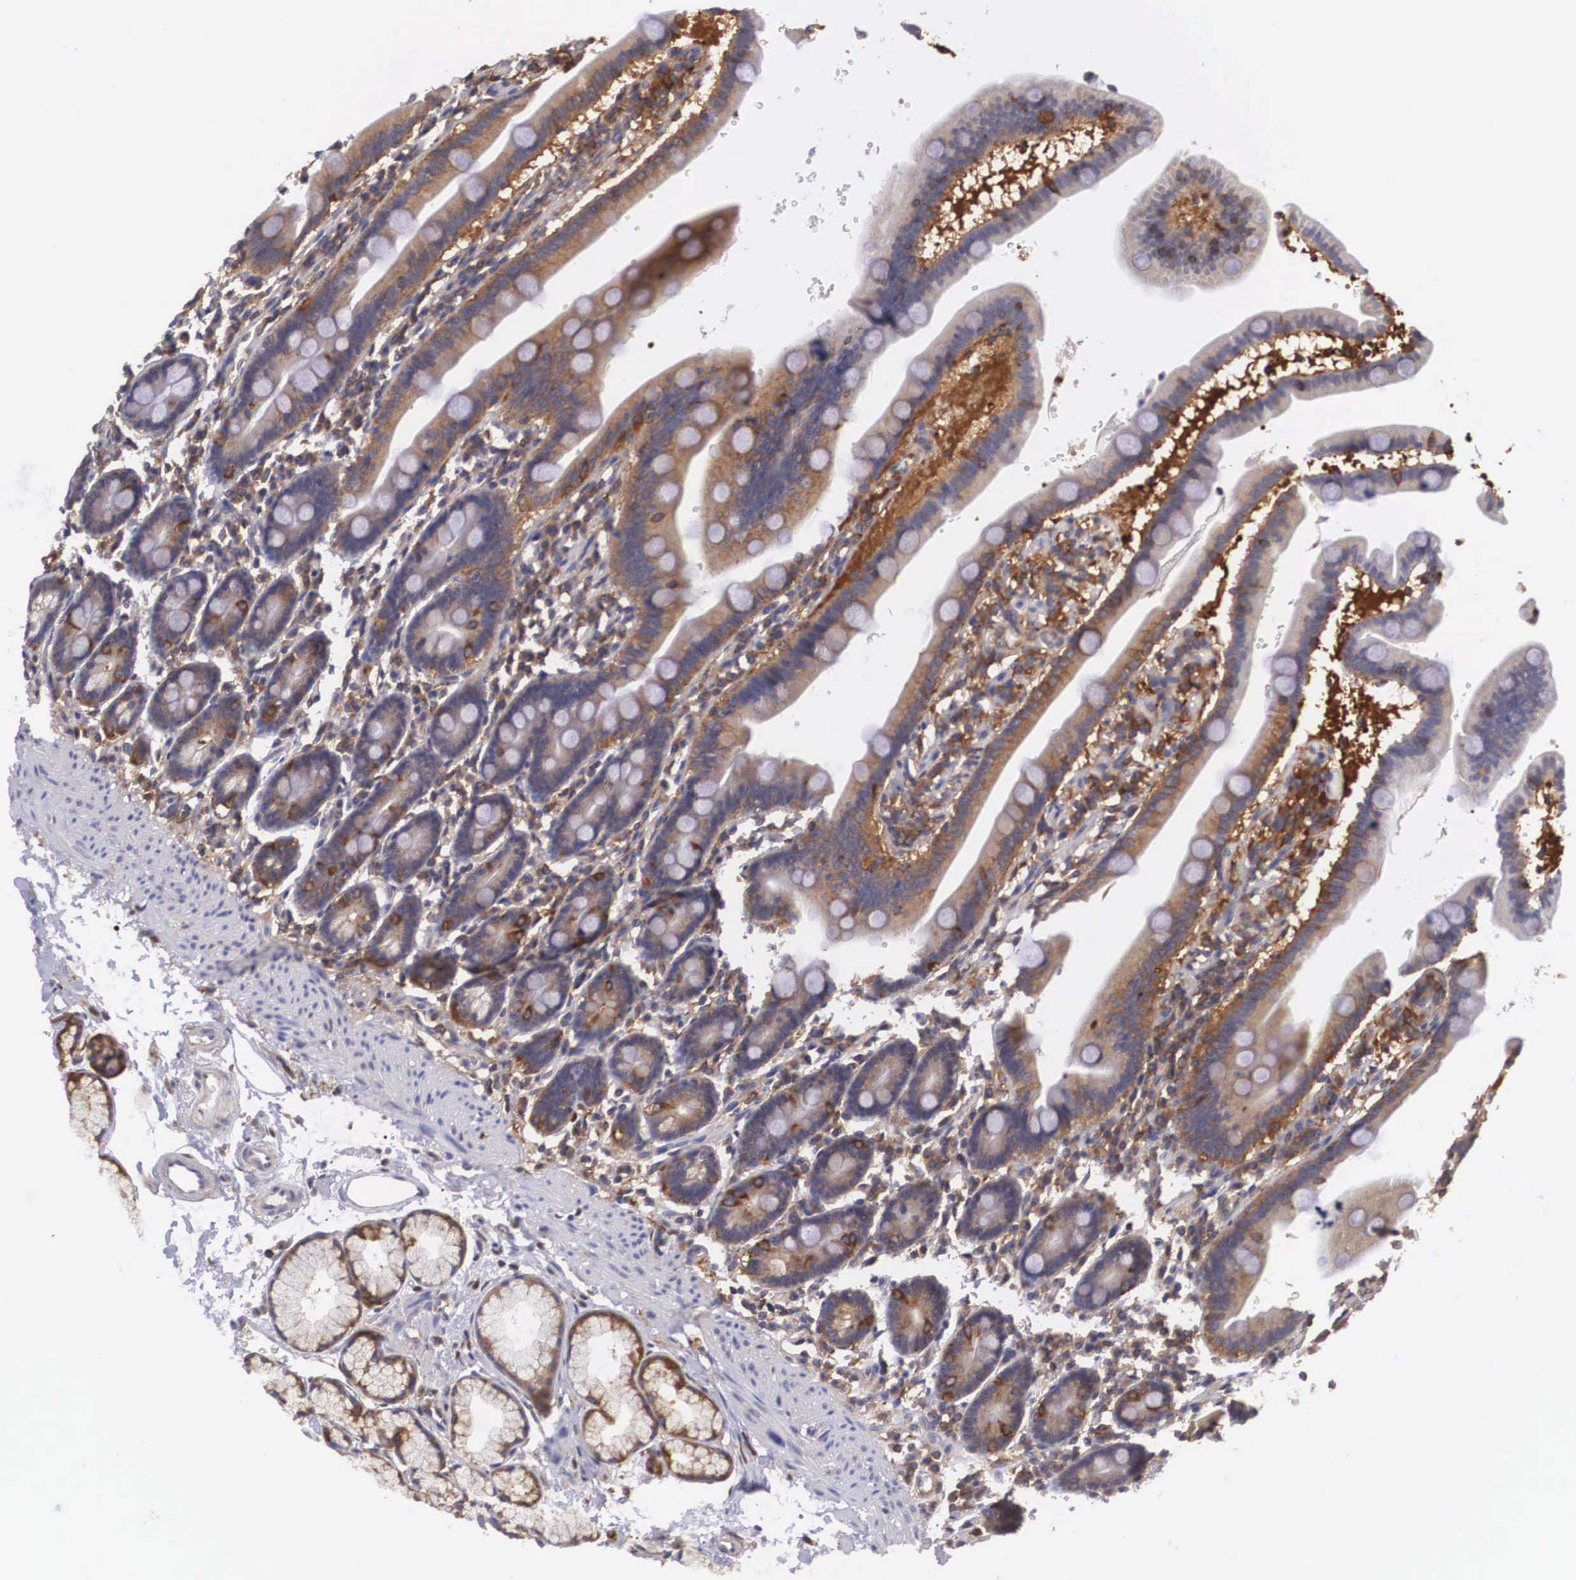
{"staining": {"intensity": "moderate", "quantity": "<25%", "location": "cytoplasmic/membranous"}, "tissue": "duodenum", "cell_type": "Glandular cells", "image_type": "normal", "snomed": [{"axis": "morphology", "description": "Normal tissue, NOS"}, {"axis": "topography", "description": "Duodenum"}], "caption": "Immunohistochemistry staining of unremarkable duodenum, which demonstrates low levels of moderate cytoplasmic/membranous staining in approximately <25% of glandular cells indicating moderate cytoplasmic/membranous protein expression. The staining was performed using DAB (brown) for protein detection and nuclei were counterstained in hematoxylin (blue).", "gene": "GRIPAP1", "patient": {"sex": "female", "age": 77}}